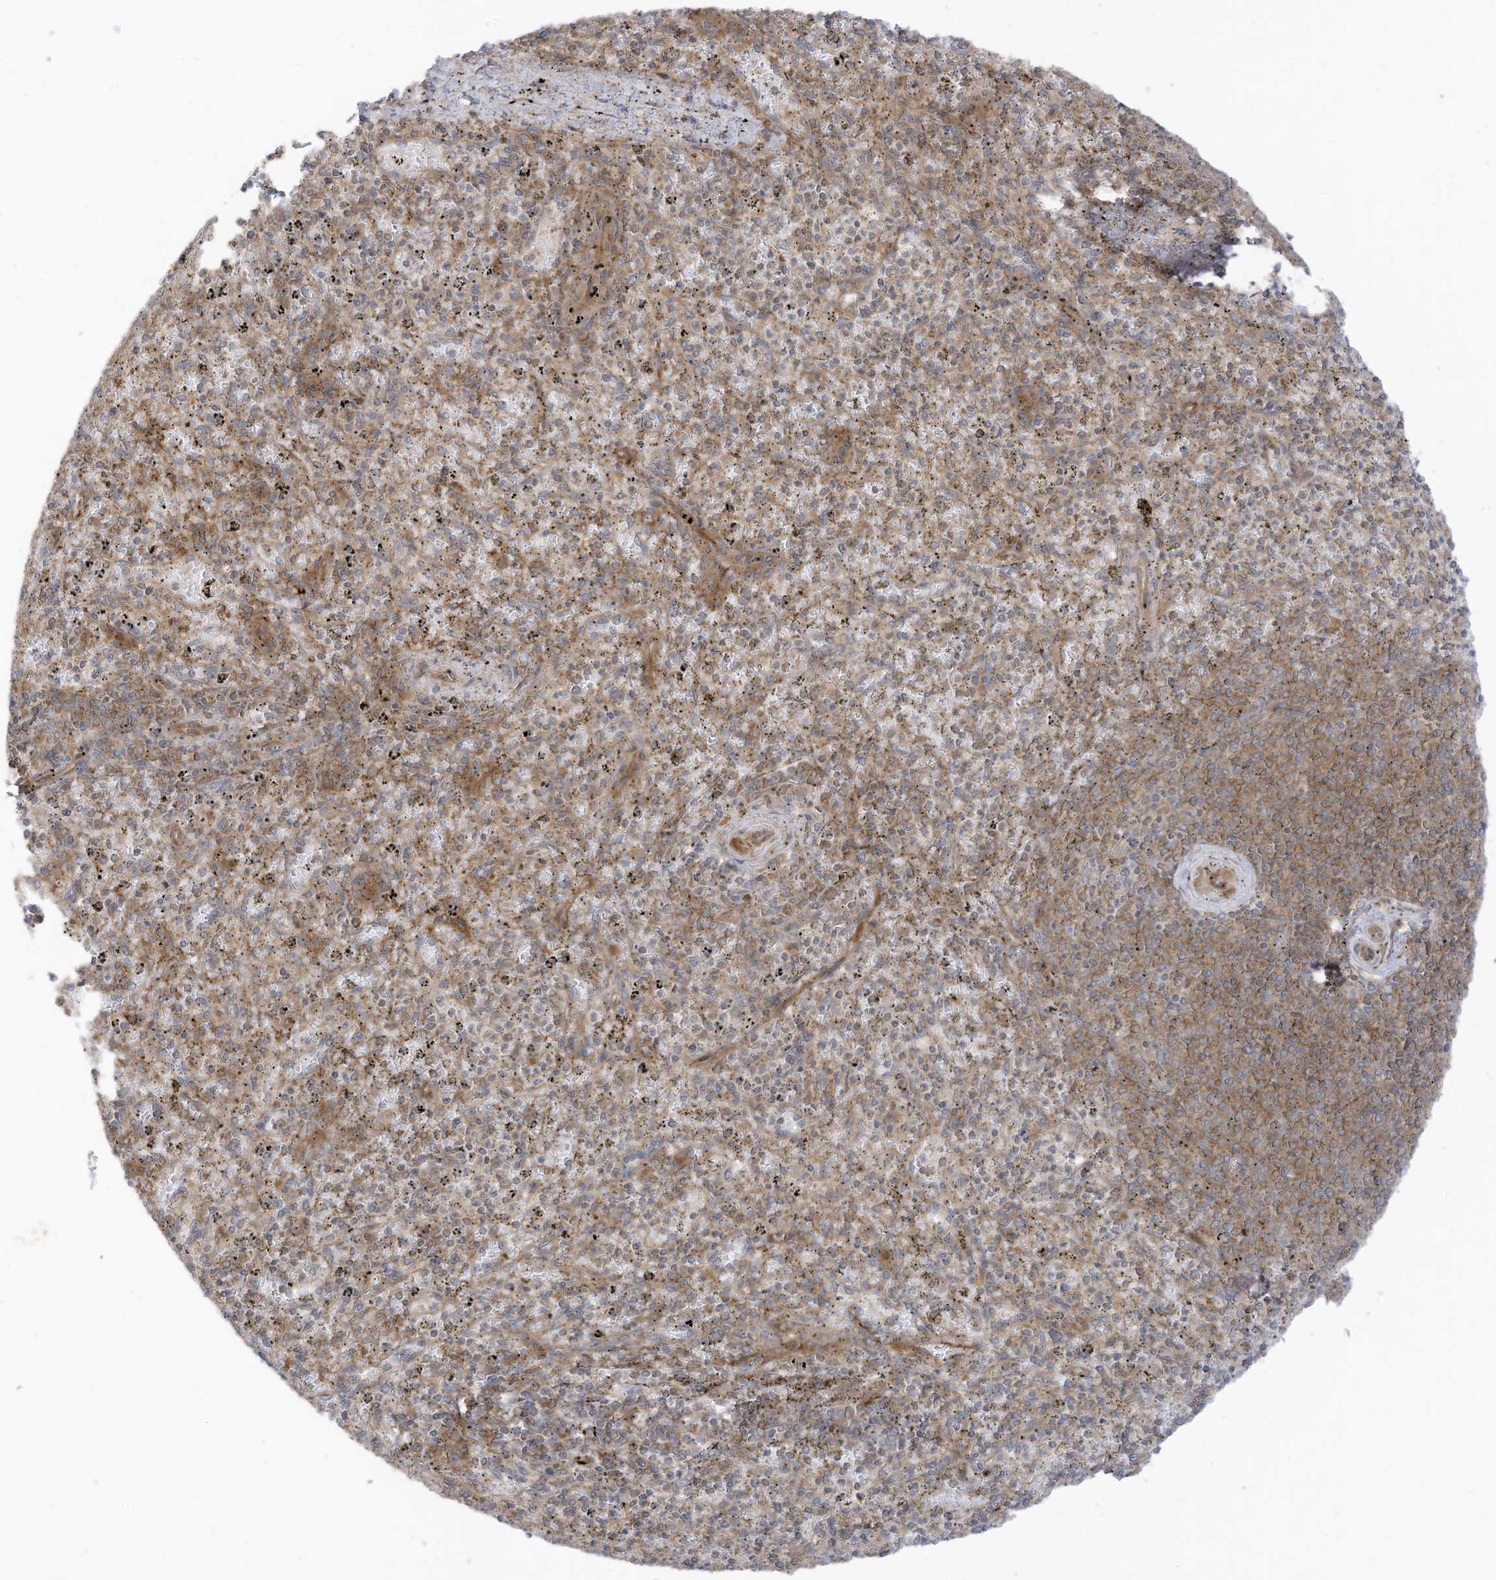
{"staining": {"intensity": "strong", "quantity": "25%-75%", "location": "cytoplasmic/membranous"}, "tissue": "spleen", "cell_type": "Cells in red pulp", "image_type": "normal", "snomed": [{"axis": "morphology", "description": "Normal tissue, NOS"}, {"axis": "topography", "description": "Spleen"}], "caption": "A brown stain labels strong cytoplasmic/membranous staining of a protein in cells in red pulp of normal spleen.", "gene": "REPS1", "patient": {"sex": "male", "age": 72}}